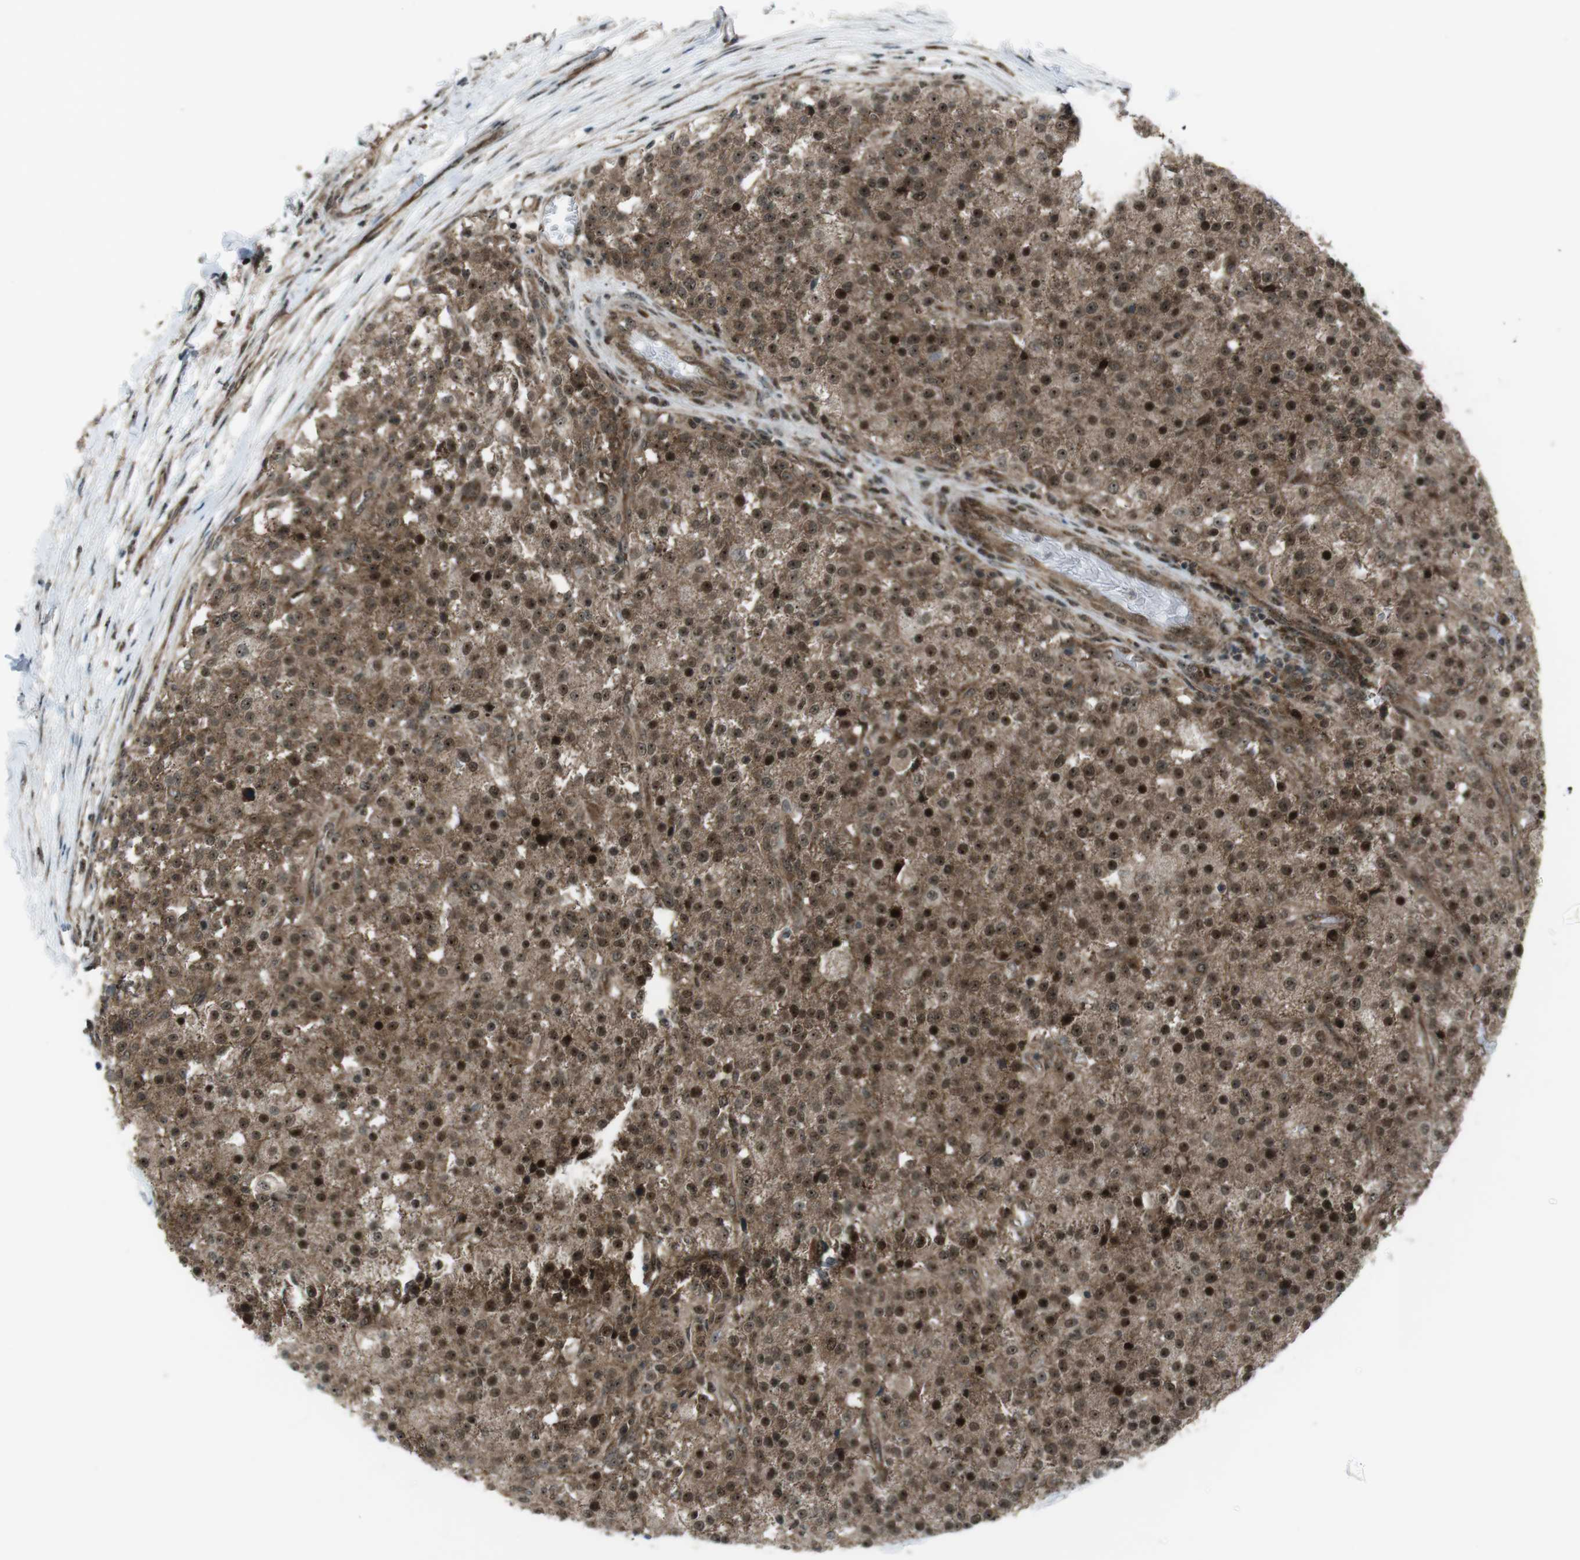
{"staining": {"intensity": "moderate", "quantity": ">75%", "location": "cytoplasmic/membranous,nuclear"}, "tissue": "testis cancer", "cell_type": "Tumor cells", "image_type": "cancer", "snomed": [{"axis": "morphology", "description": "Seminoma, NOS"}, {"axis": "topography", "description": "Testis"}], "caption": "Brown immunohistochemical staining in human testis seminoma displays moderate cytoplasmic/membranous and nuclear expression in approximately >75% of tumor cells. The staining is performed using DAB brown chromogen to label protein expression. The nuclei are counter-stained blue using hematoxylin.", "gene": "CSNK1D", "patient": {"sex": "male", "age": 59}}